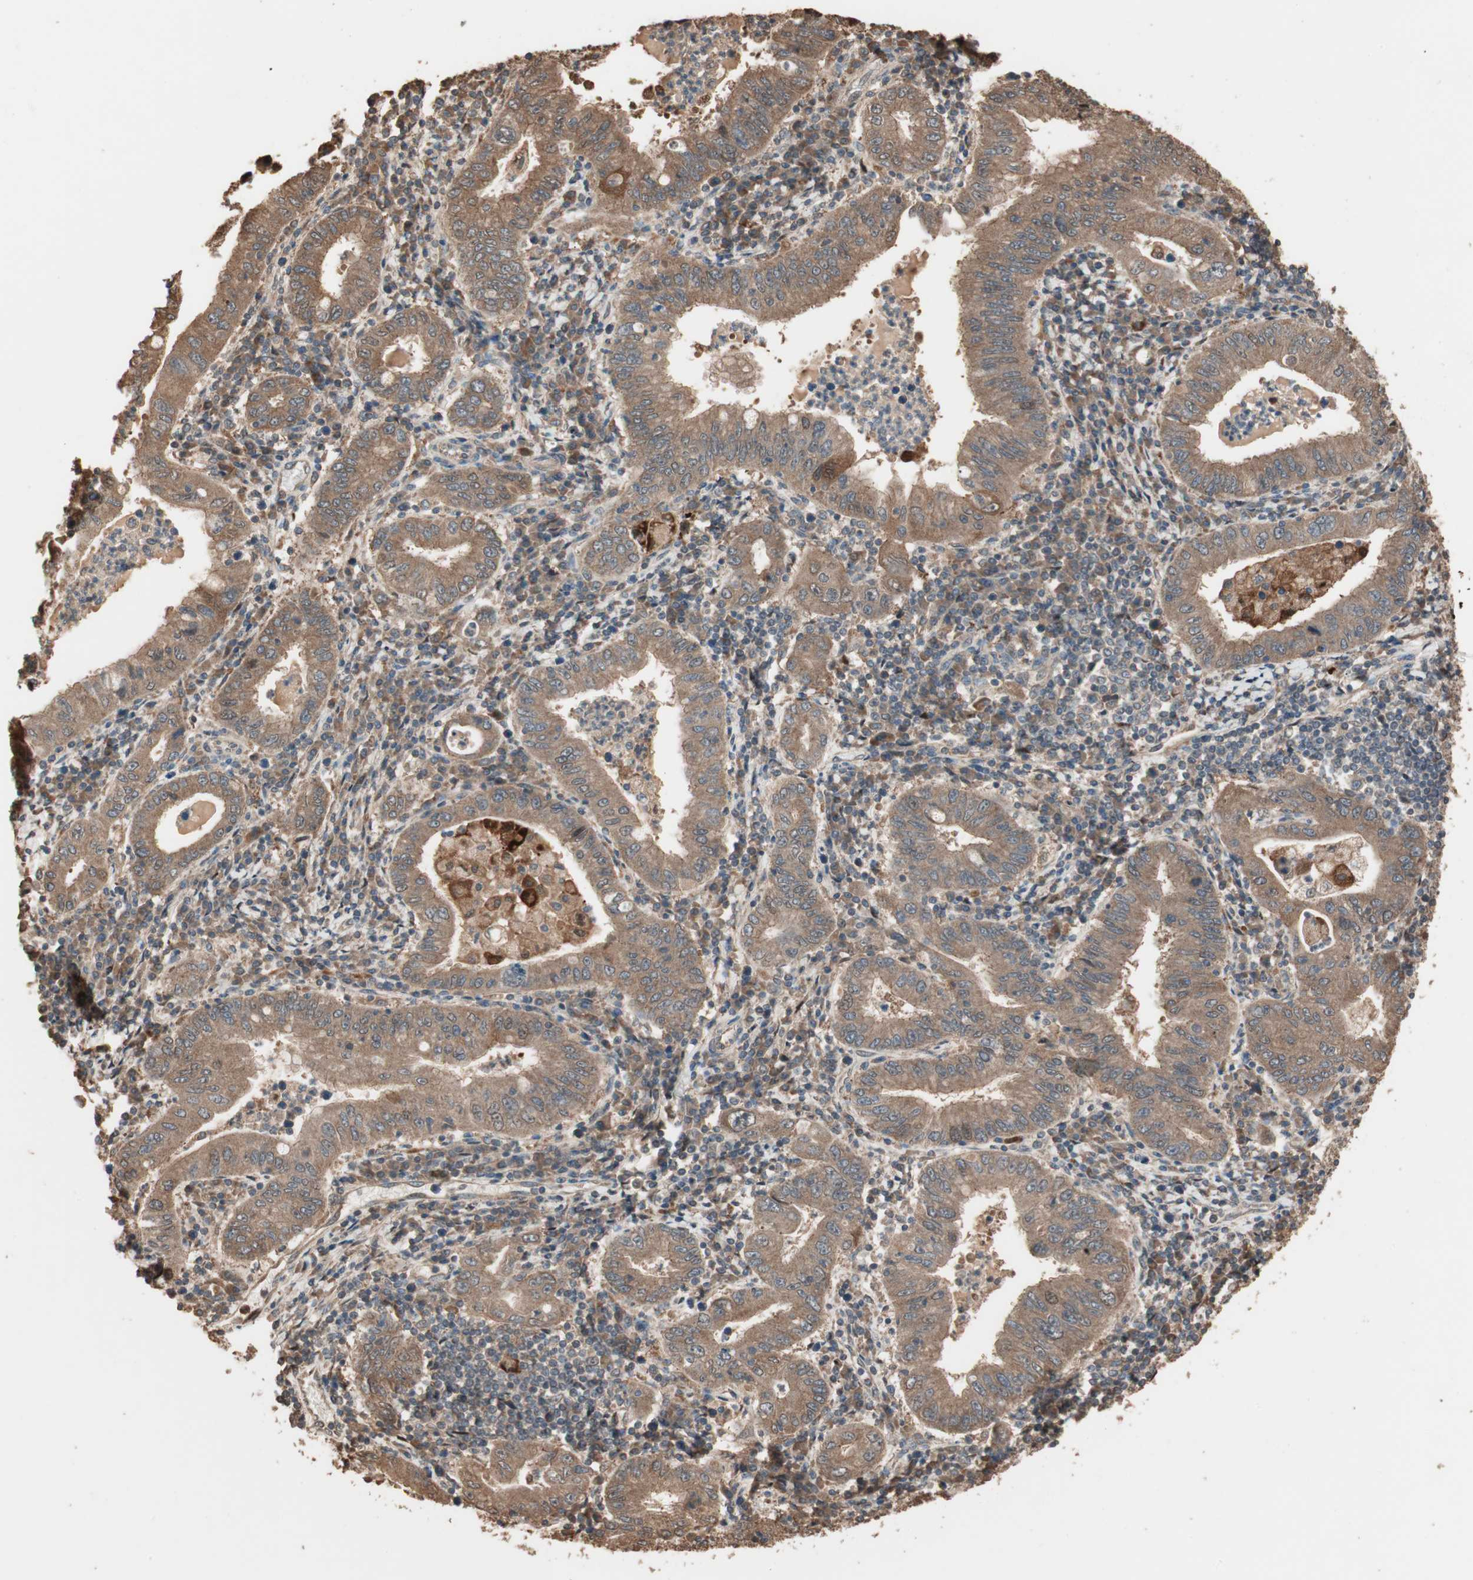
{"staining": {"intensity": "moderate", "quantity": ">75%", "location": "cytoplasmic/membranous"}, "tissue": "stomach cancer", "cell_type": "Tumor cells", "image_type": "cancer", "snomed": [{"axis": "morphology", "description": "Normal tissue, NOS"}, {"axis": "morphology", "description": "Adenocarcinoma, NOS"}, {"axis": "topography", "description": "Esophagus"}, {"axis": "topography", "description": "Stomach, upper"}, {"axis": "topography", "description": "Peripheral nerve tissue"}], "caption": "A micrograph of human stomach cancer (adenocarcinoma) stained for a protein exhibits moderate cytoplasmic/membranous brown staining in tumor cells.", "gene": "USP20", "patient": {"sex": "male", "age": 62}}